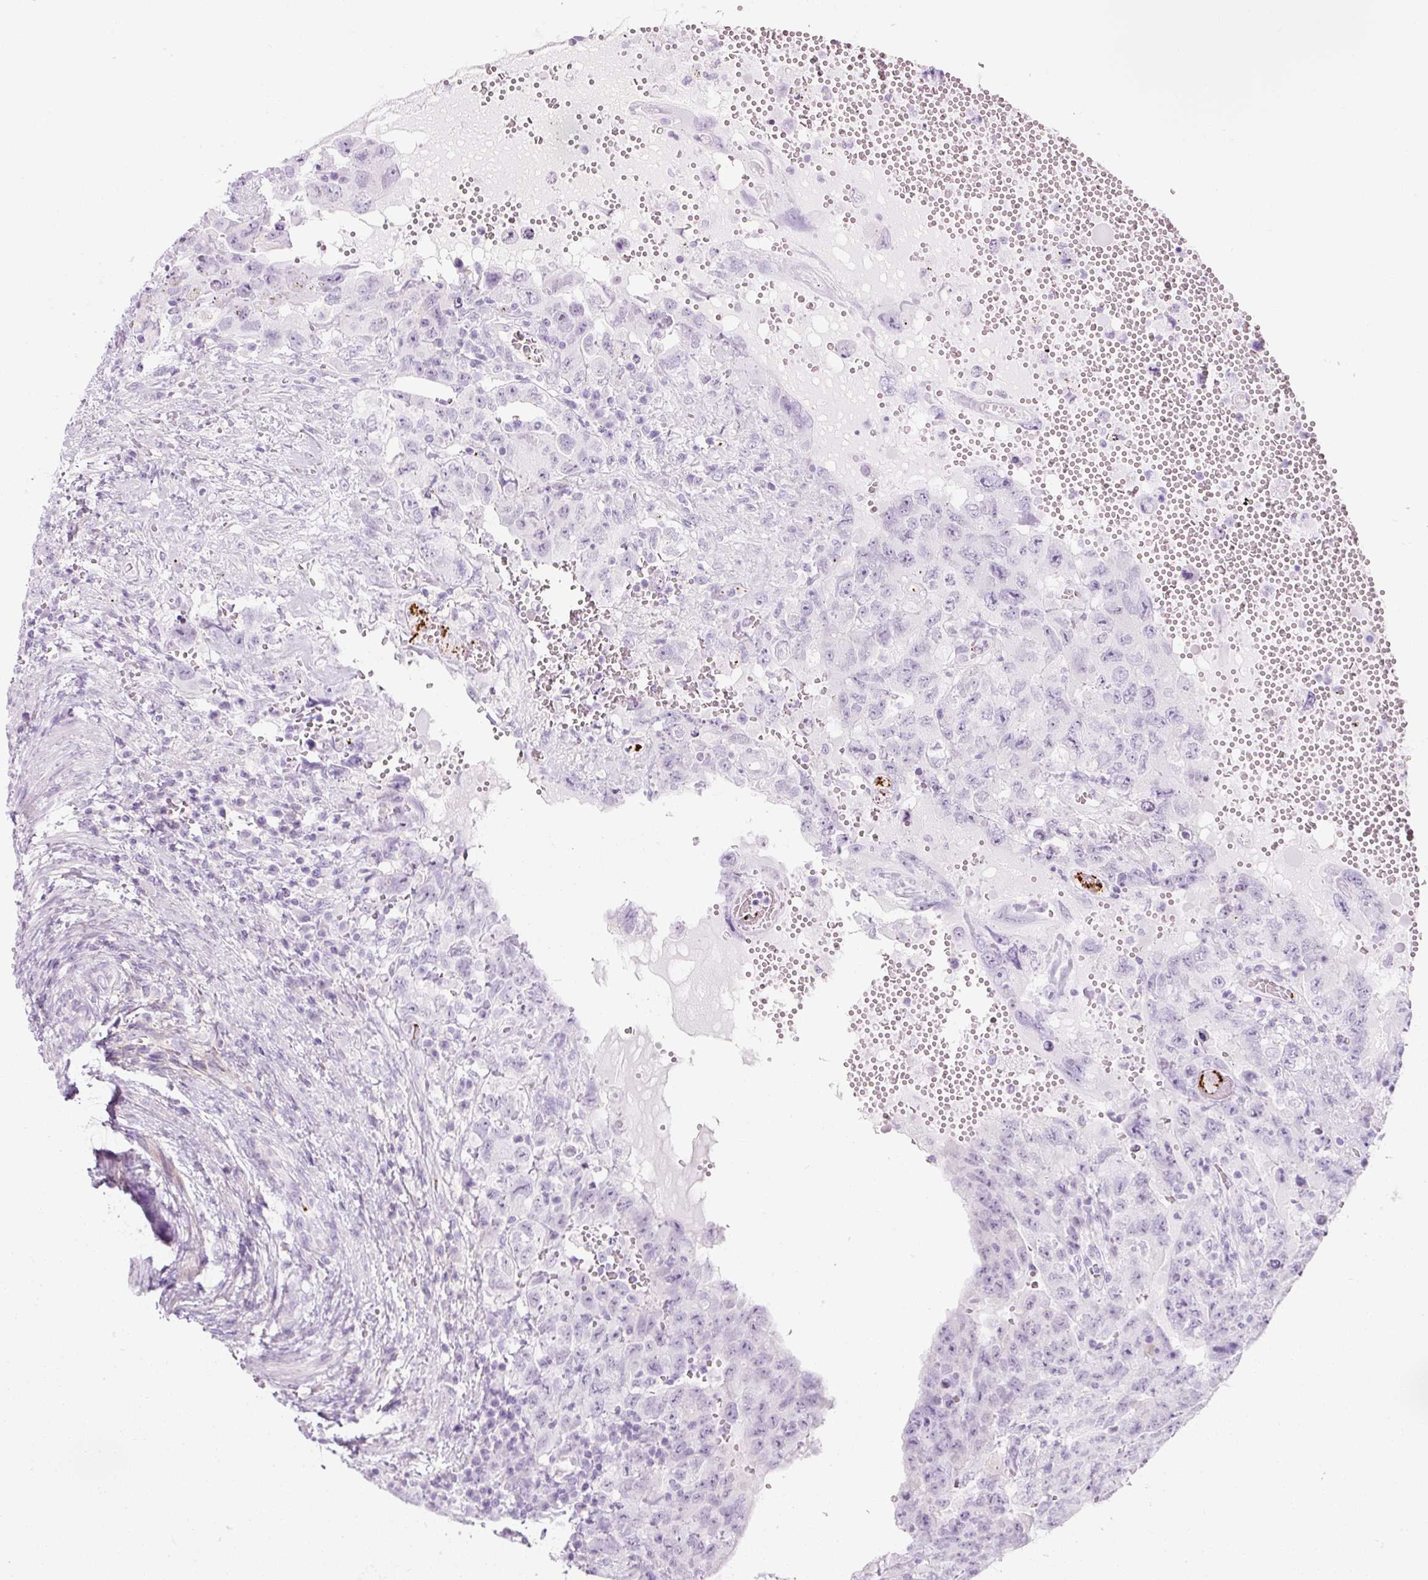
{"staining": {"intensity": "negative", "quantity": "none", "location": "none"}, "tissue": "testis cancer", "cell_type": "Tumor cells", "image_type": "cancer", "snomed": [{"axis": "morphology", "description": "Carcinoma, Embryonal, NOS"}, {"axis": "topography", "description": "Testis"}], "caption": "High magnification brightfield microscopy of testis cancer (embryonal carcinoma) stained with DAB (3,3'-diaminobenzidine) (brown) and counterstained with hematoxylin (blue): tumor cells show no significant positivity. (DAB (3,3'-diaminobenzidine) immunohistochemistry visualized using brightfield microscopy, high magnification).", "gene": "PF4V1", "patient": {"sex": "male", "age": 26}}